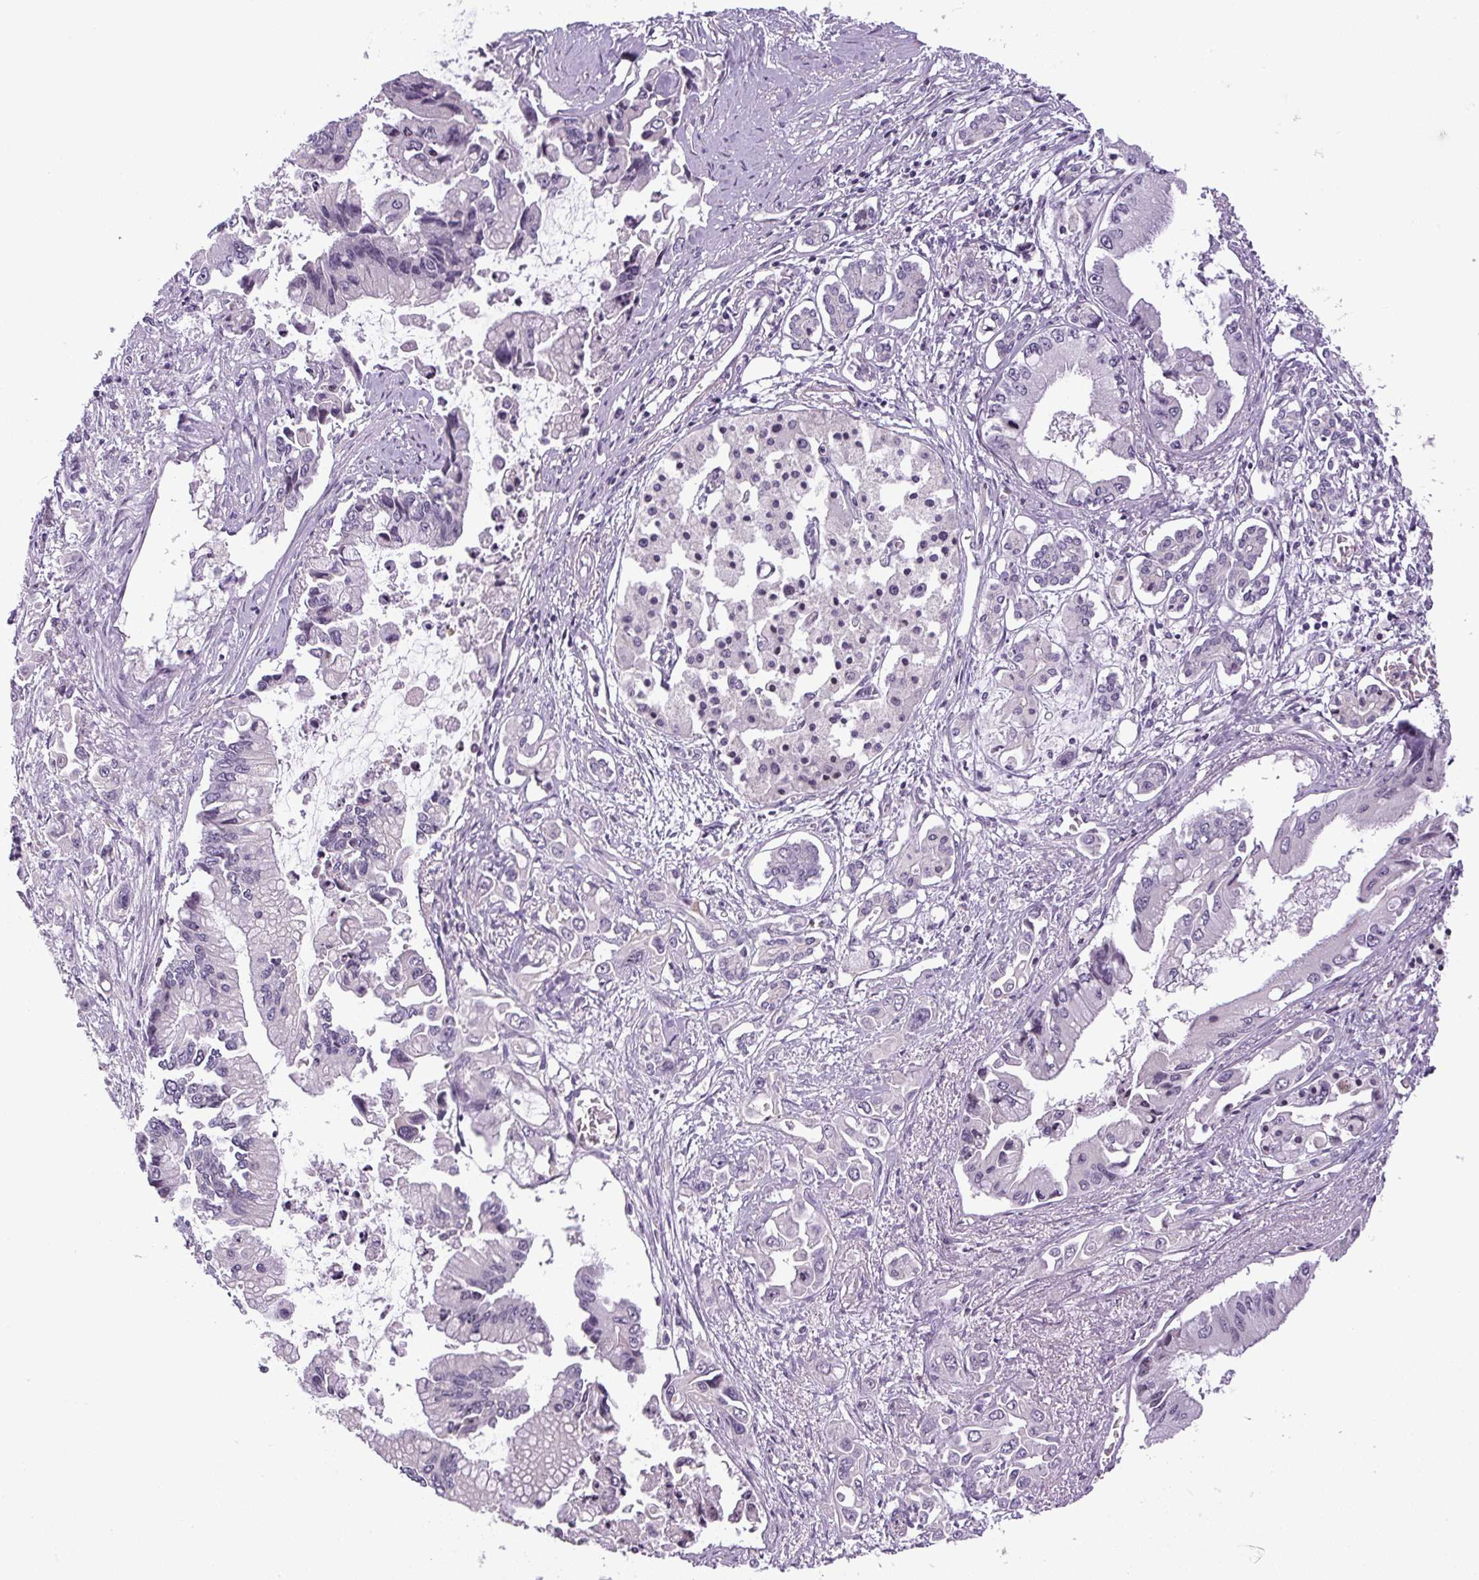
{"staining": {"intensity": "negative", "quantity": "none", "location": "none"}, "tissue": "pancreatic cancer", "cell_type": "Tumor cells", "image_type": "cancer", "snomed": [{"axis": "morphology", "description": "Adenocarcinoma, NOS"}, {"axis": "topography", "description": "Pancreas"}], "caption": "This is an immunohistochemistry (IHC) image of human pancreatic cancer. There is no positivity in tumor cells.", "gene": "SGF29", "patient": {"sex": "male", "age": 84}}